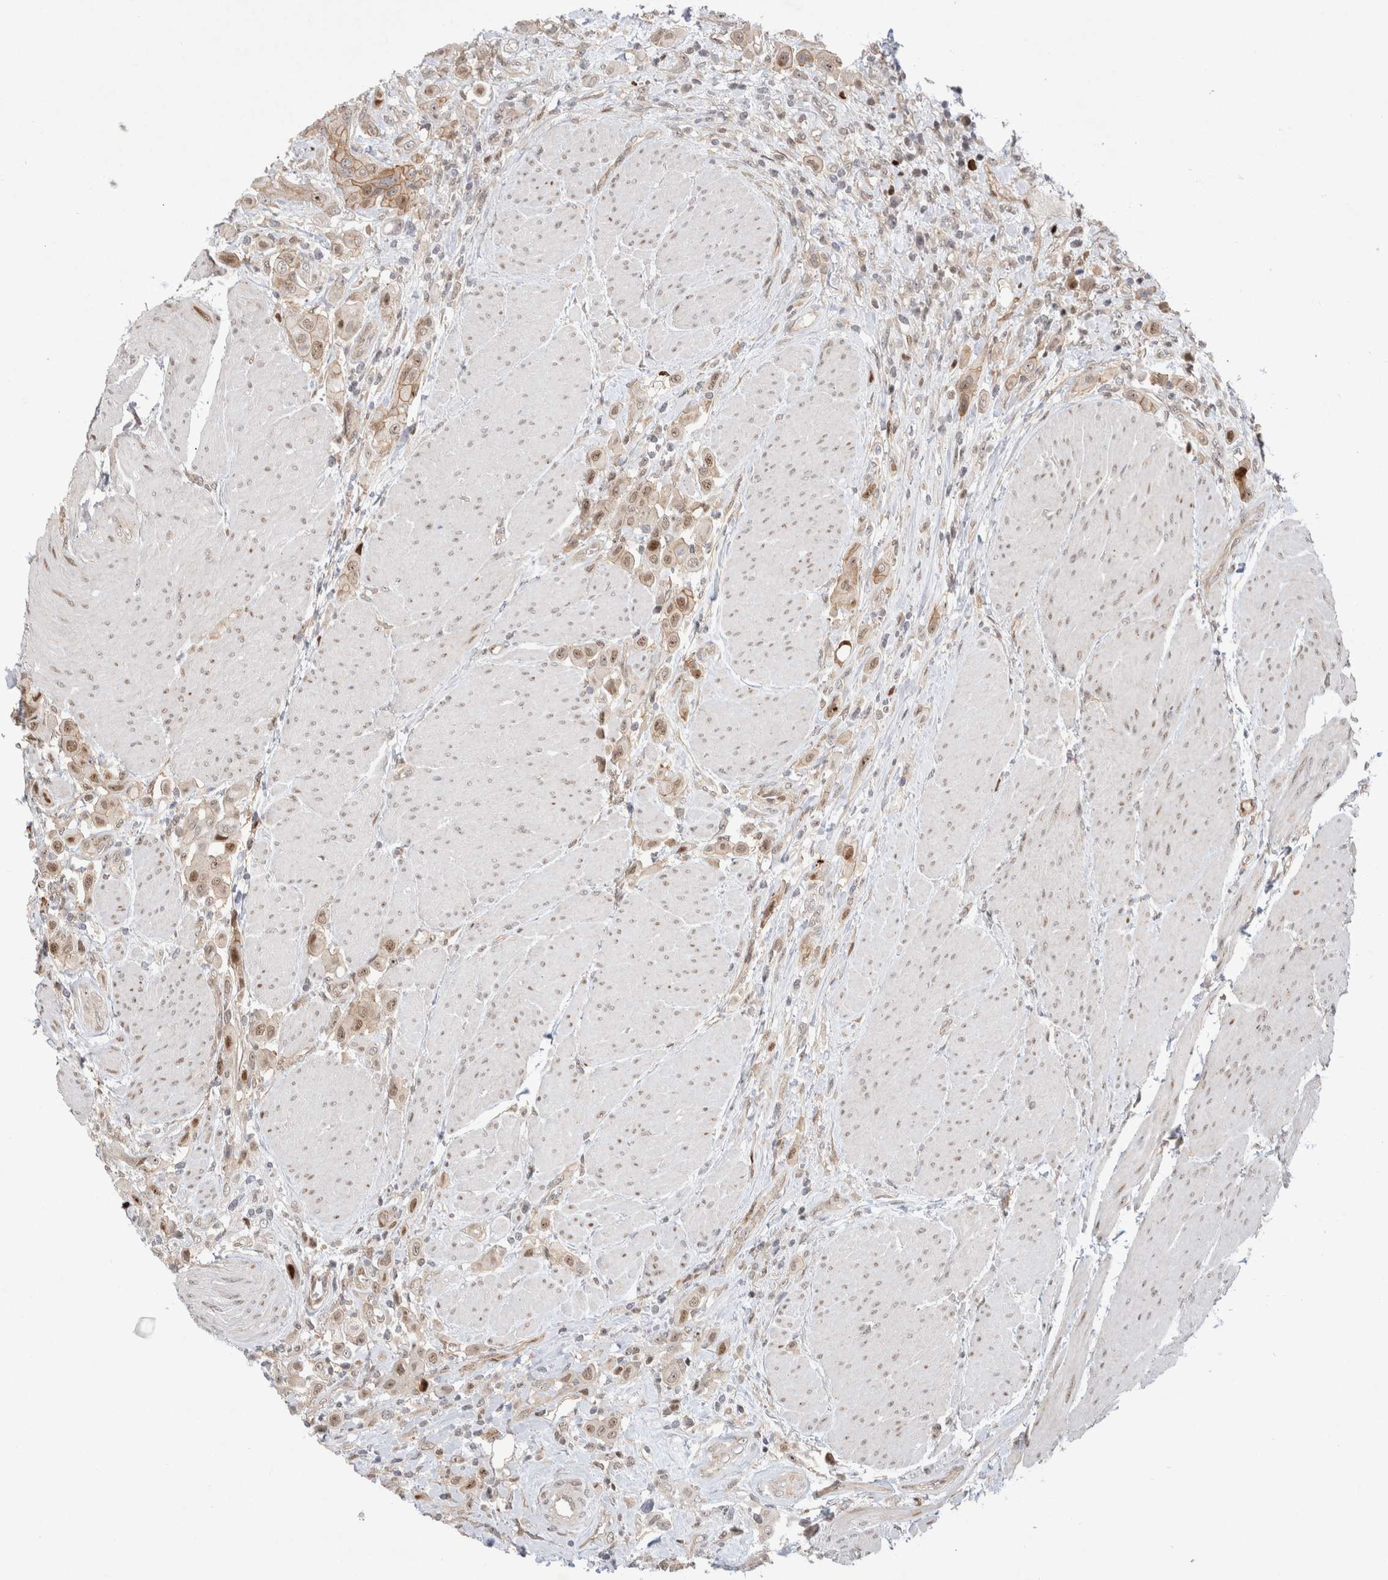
{"staining": {"intensity": "weak", "quantity": ">75%", "location": "cytoplasmic/membranous,nuclear"}, "tissue": "urothelial cancer", "cell_type": "Tumor cells", "image_type": "cancer", "snomed": [{"axis": "morphology", "description": "Urothelial carcinoma, High grade"}, {"axis": "topography", "description": "Urinary bladder"}], "caption": "High-magnification brightfield microscopy of urothelial carcinoma (high-grade) stained with DAB (brown) and counterstained with hematoxylin (blue). tumor cells exhibit weak cytoplasmic/membranous and nuclear staining is seen in approximately>75% of cells. (DAB = brown stain, brightfield microscopy at high magnification).", "gene": "TCF4", "patient": {"sex": "male", "age": 50}}